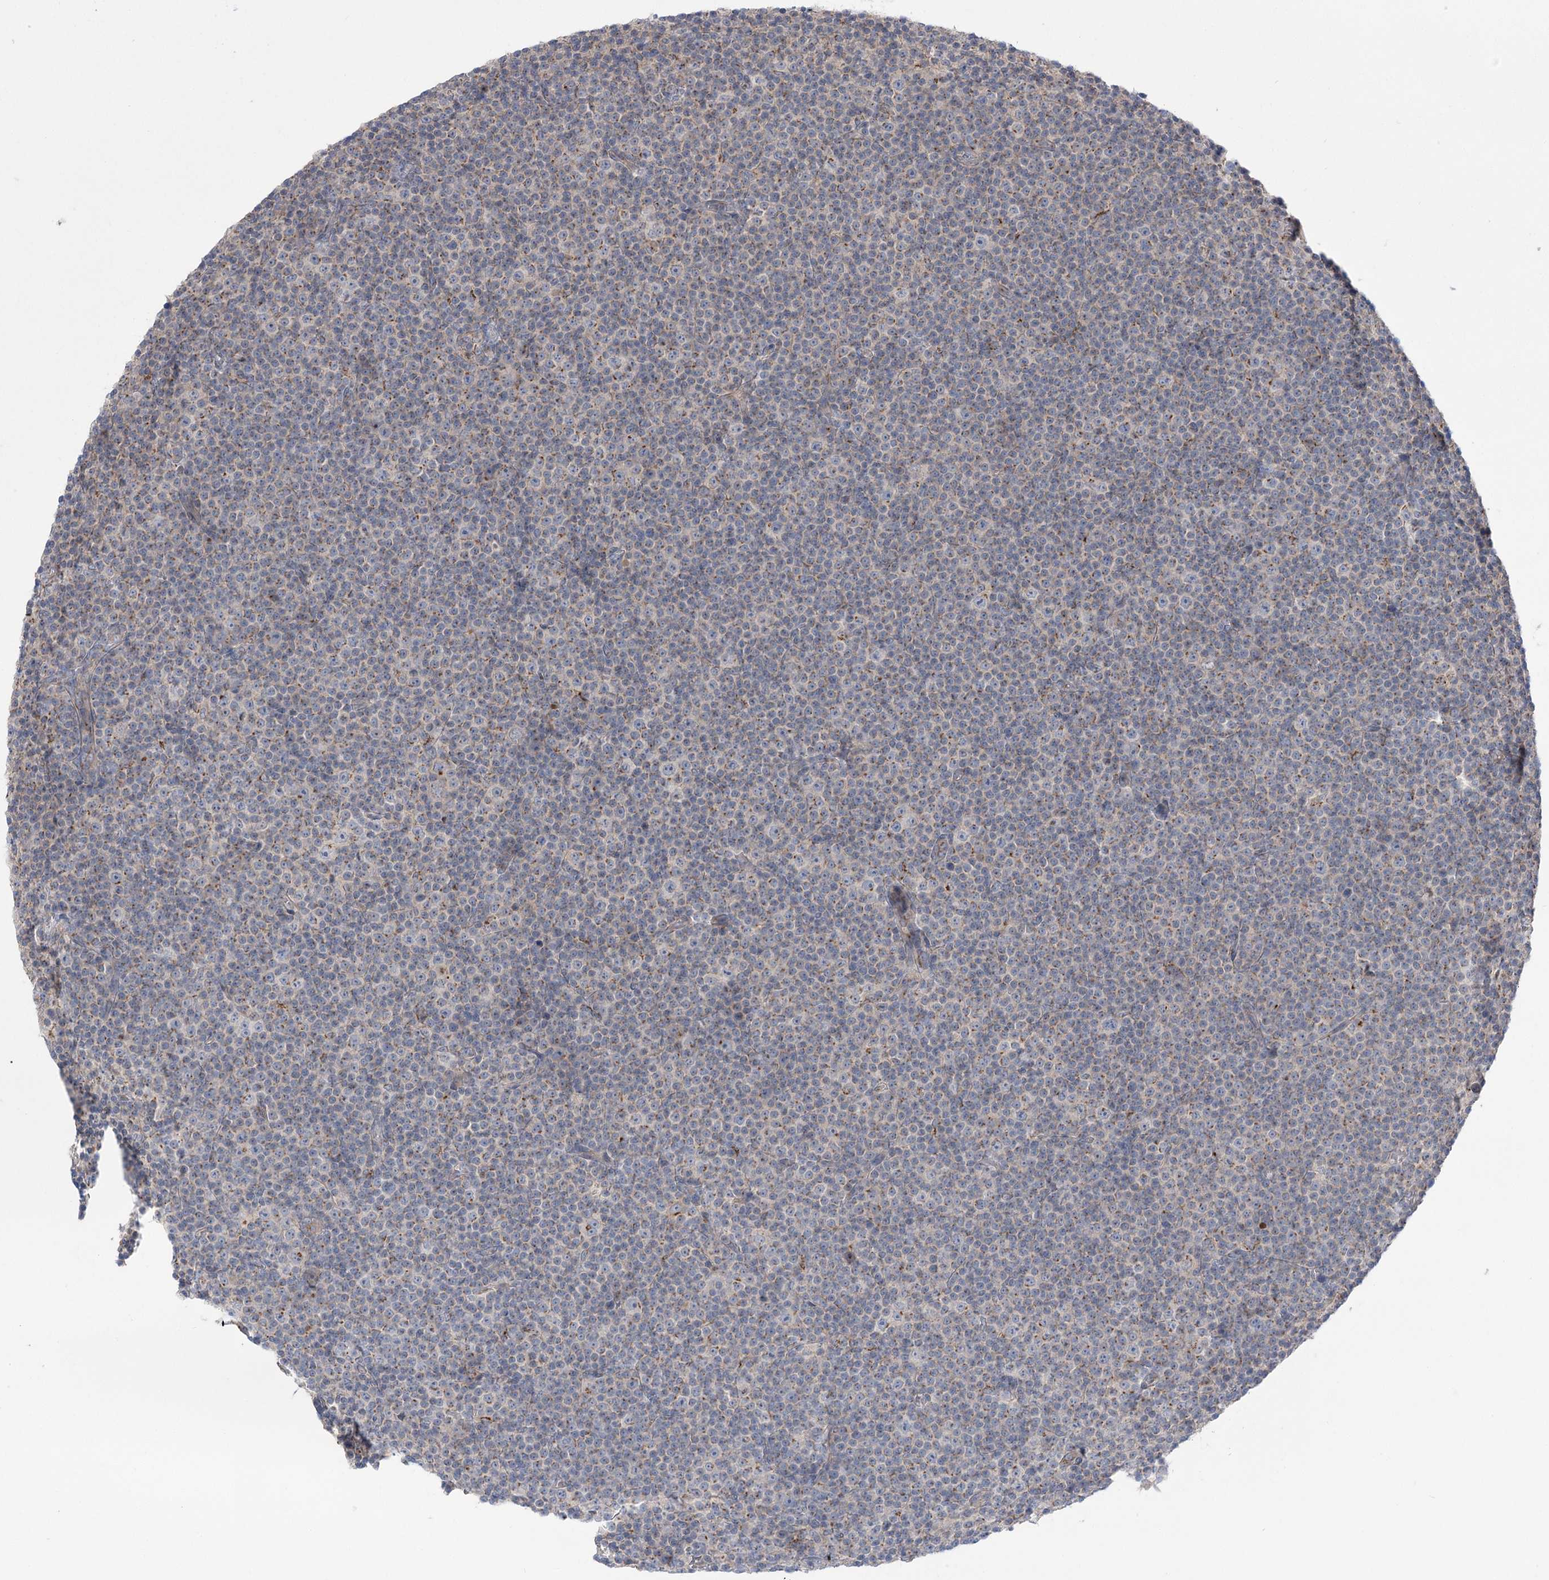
{"staining": {"intensity": "negative", "quantity": "none", "location": "none"}, "tissue": "lymphoma", "cell_type": "Tumor cells", "image_type": "cancer", "snomed": [{"axis": "morphology", "description": "Malignant lymphoma, non-Hodgkin's type, Low grade"}, {"axis": "topography", "description": "Lymph node"}], "caption": "Photomicrograph shows no significant protein expression in tumor cells of lymphoma. (DAB immunohistochemistry (IHC), high magnification).", "gene": "GBF1", "patient": {"sex": "female", "age": 67}}